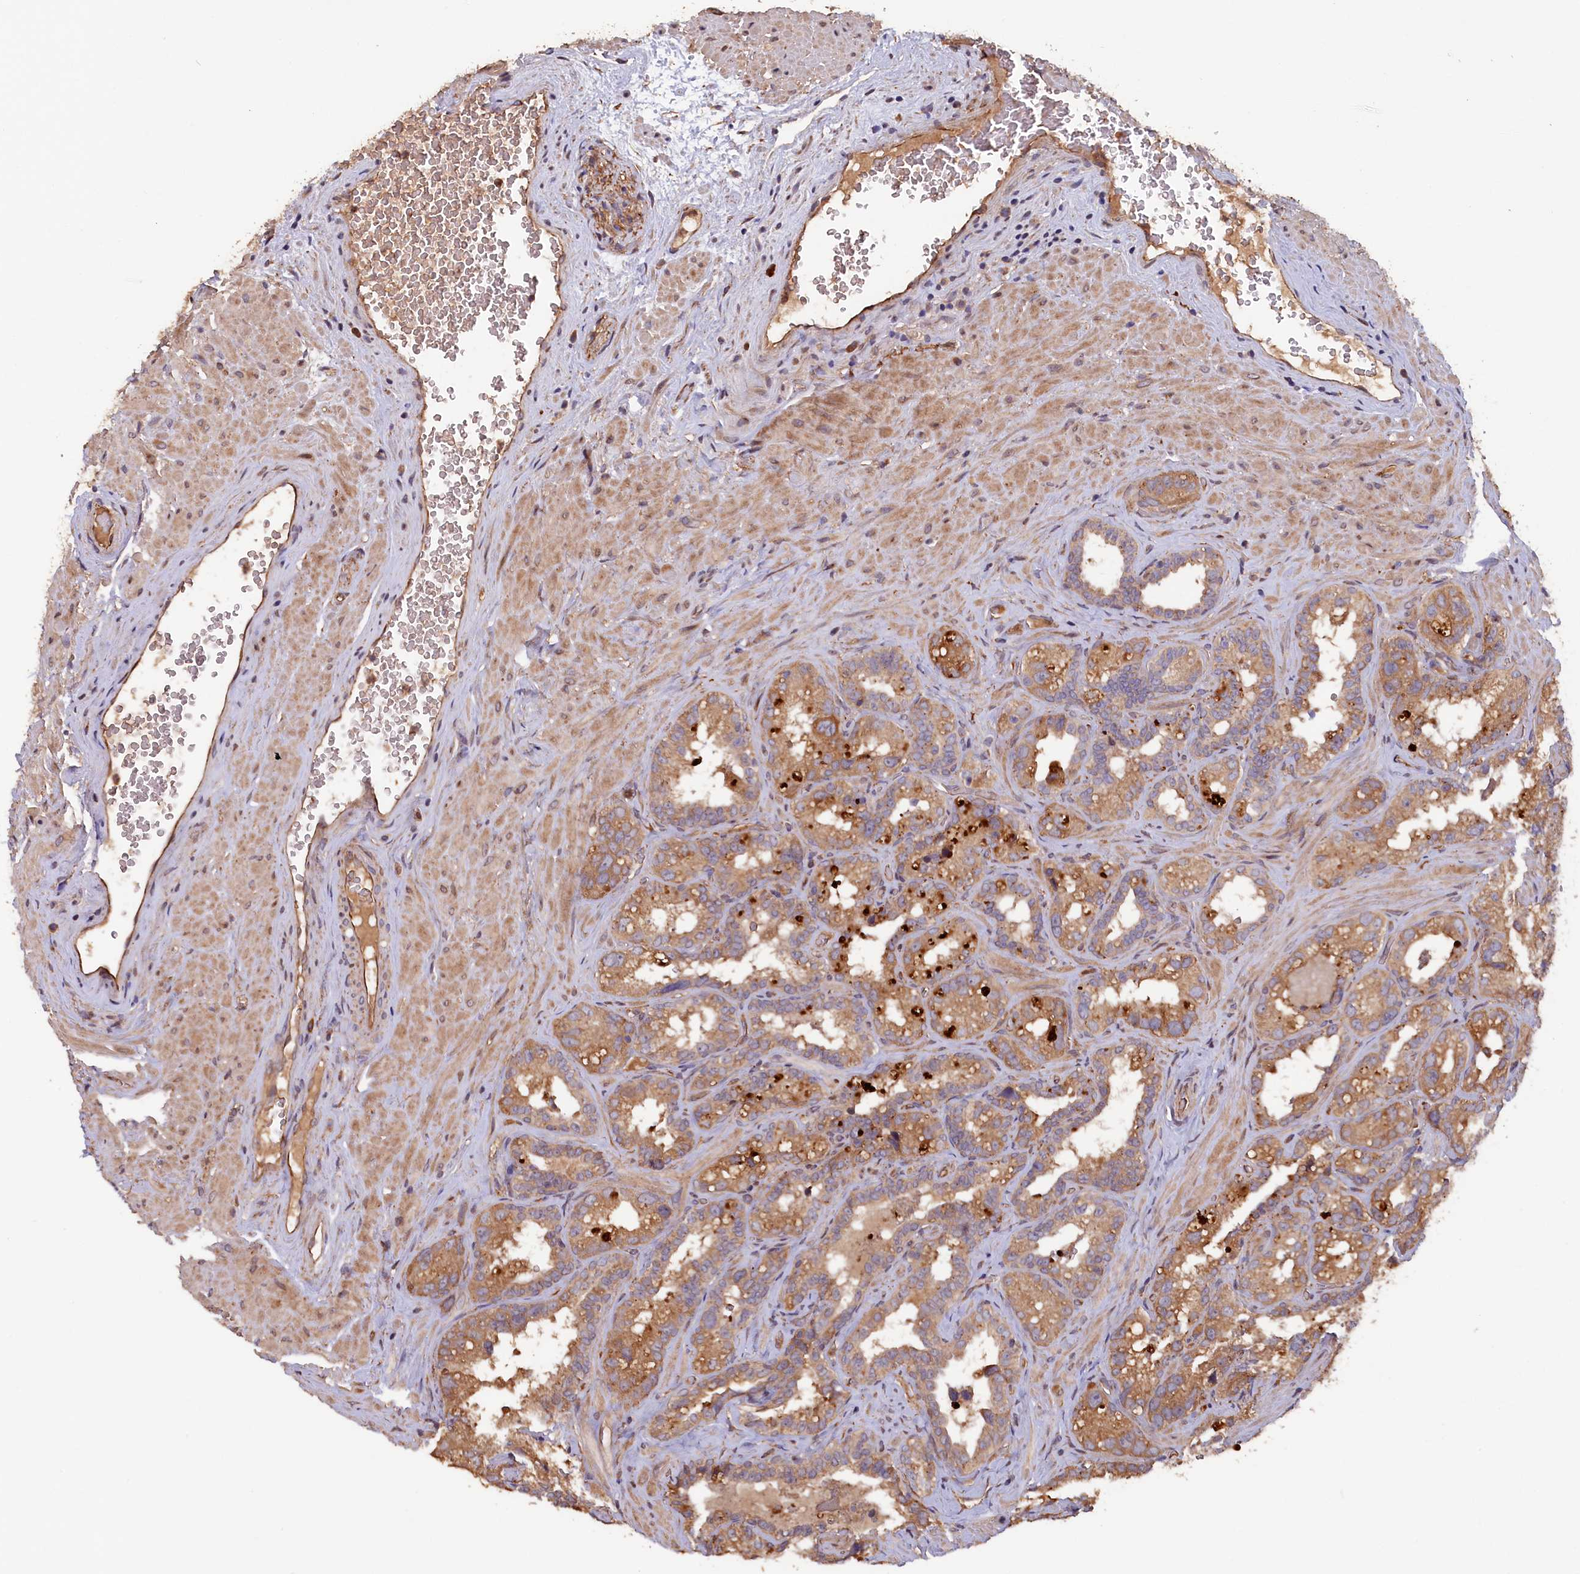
{"staining": {"intensity": "moderate", "quantity": ">75%", "location": "cytoplasmic/membranous"}, "tissue": "seminal vesicle", "cell_type": "Glandular cells", "image_type": "normal", "snomed": [{"axis": "morphology", "description": "Normal tissue, NOS"}, {"axis": "topography", "description": "Seminal veicle"}, {"axis": "topography", "description": "Peripheral nerve tissue"}], "caption": "Immunohistochemical staining of benign human seminal vesicle demonstrates medium levels of moderate cytoplasmic/membranous staining in approximately >75% of glandular cells.", "gene": "GREB1L", "patient": {"sex": "male", "age": 67}}